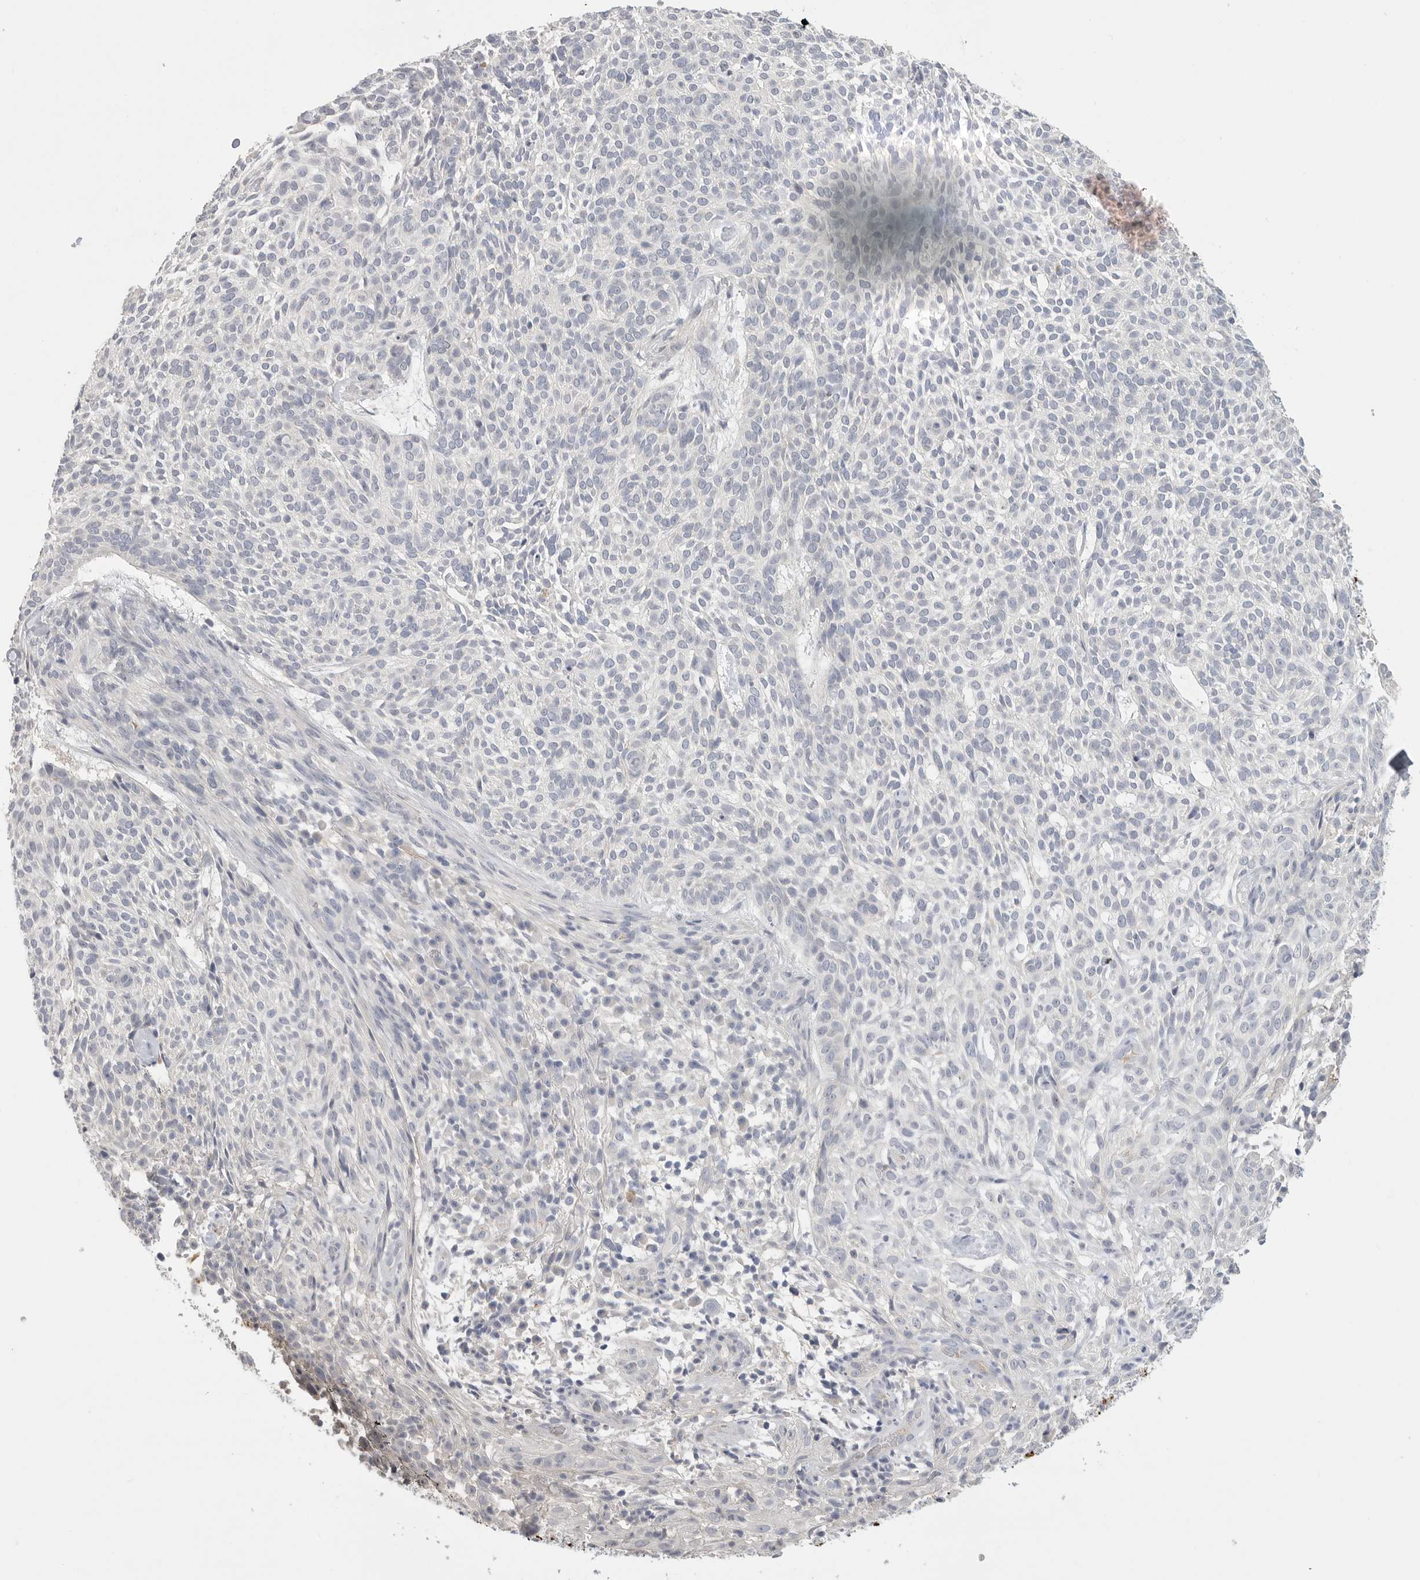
{"staining": {"intensity": "negative", "quantity": "none", "location": "none"}, "tissue": "skin cancer", "cell_type": "Tumor cells", "image_type": "cancer", "snomed": [{"axis": "morphology", "description": "Basal cell carcinoma"}, {"axis": "topography", "description": "Skin"}], "caption": "Immunohistochemical staining of human skin basal cell carcinoma demonstrates no significant positivity in tumor cells.", "gene": "FBN2", "patient": {"sex": "female", "age": 64}}